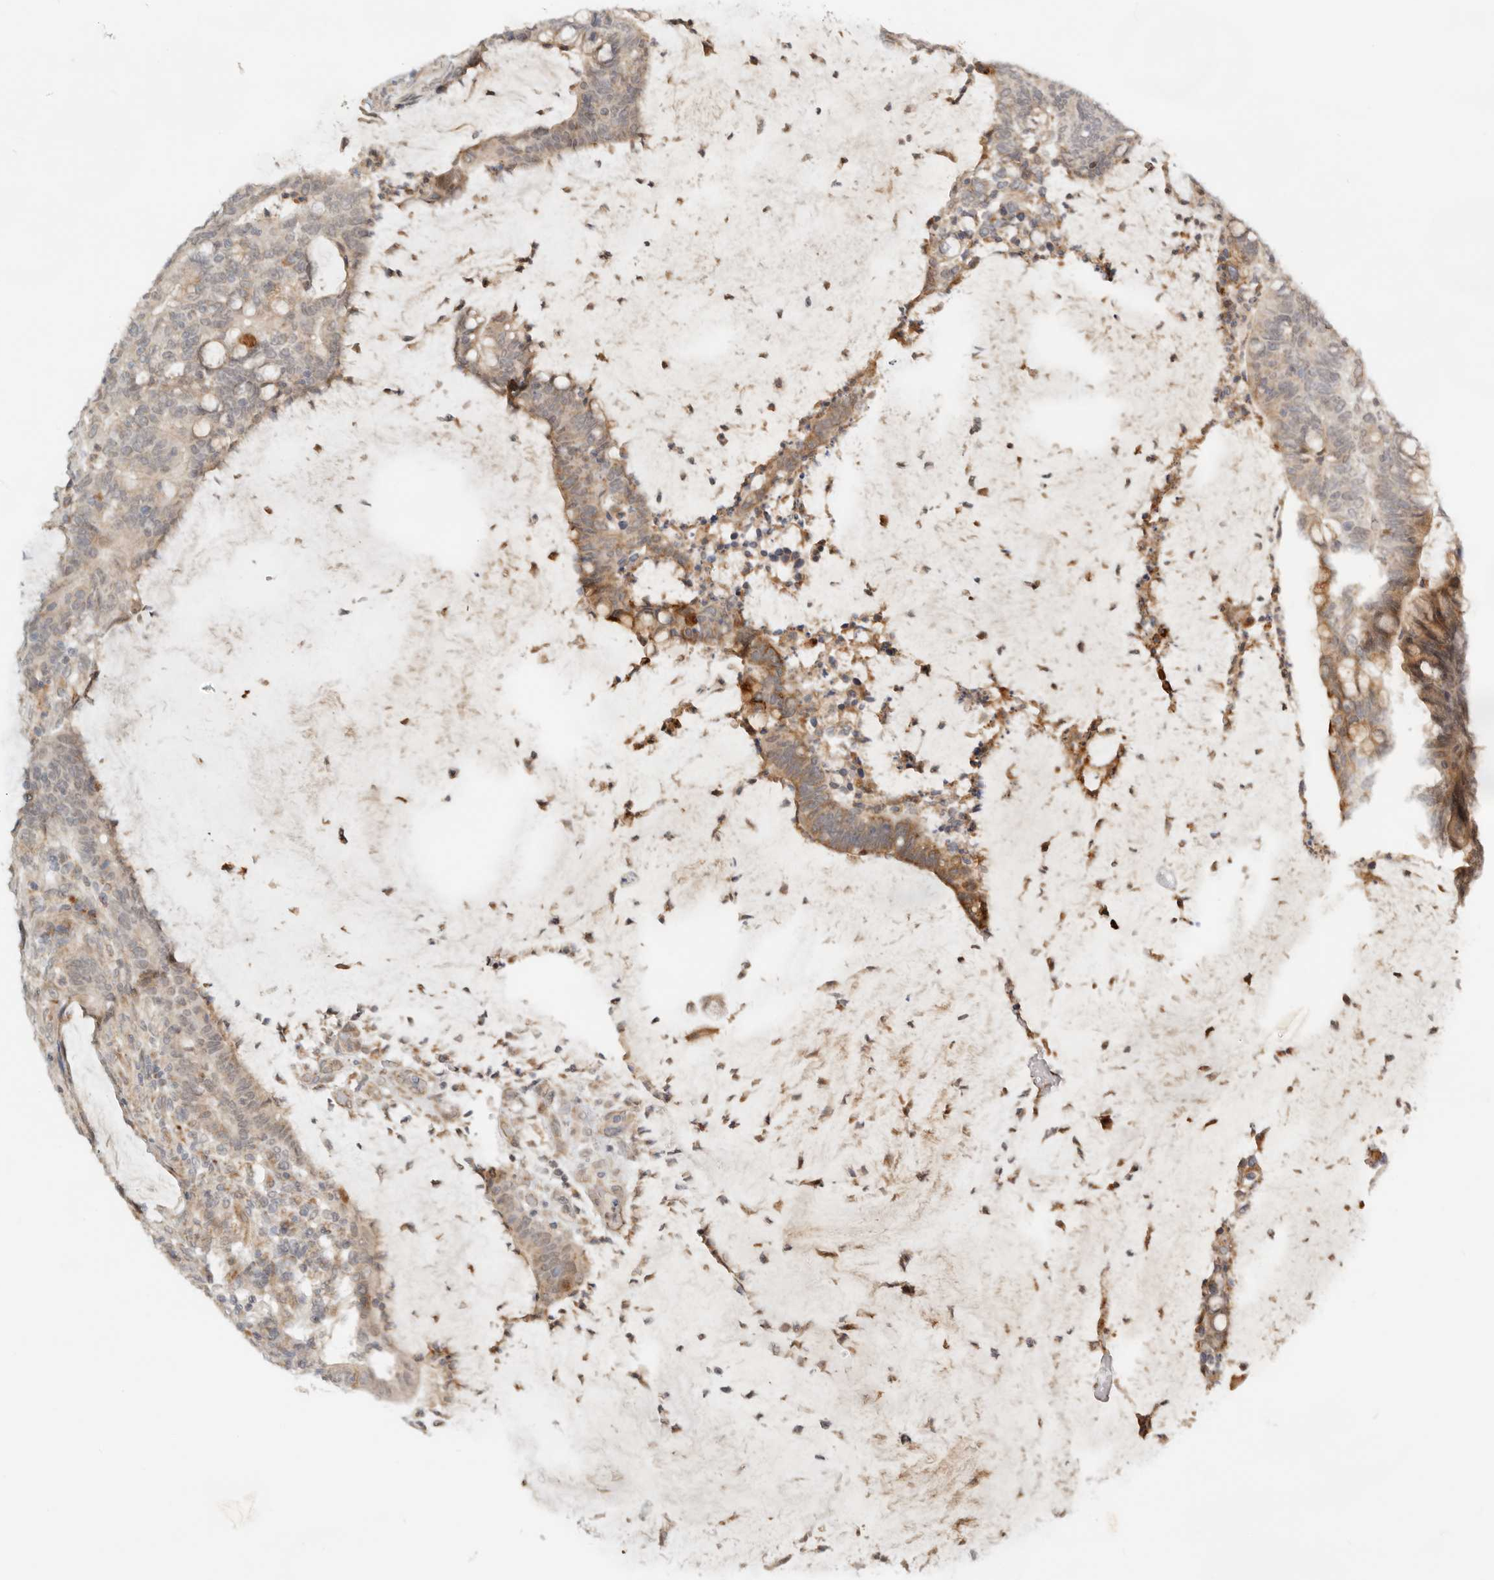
{"staining": {"intensity": "moderate", "quantity": "<25%", "location": "cytoplasmic/membranous"}, "tissue": "colorectal cancer", "cell_type": "Tumor cells", "image_type": "cancer", "snomed": [{"axis": "morphology", "description": "Adenocarcinoma, NOS"}, {"axis": "topography", "description": "Colon"}], "caption": "An image of human adenocarcinoma (colorectal) stained for a protein exhibits moderate cytoplasmic/membranous brown staining in tumor cells.", "gene": "BAALC", "patient": {"sex": "female", "age": 66}}